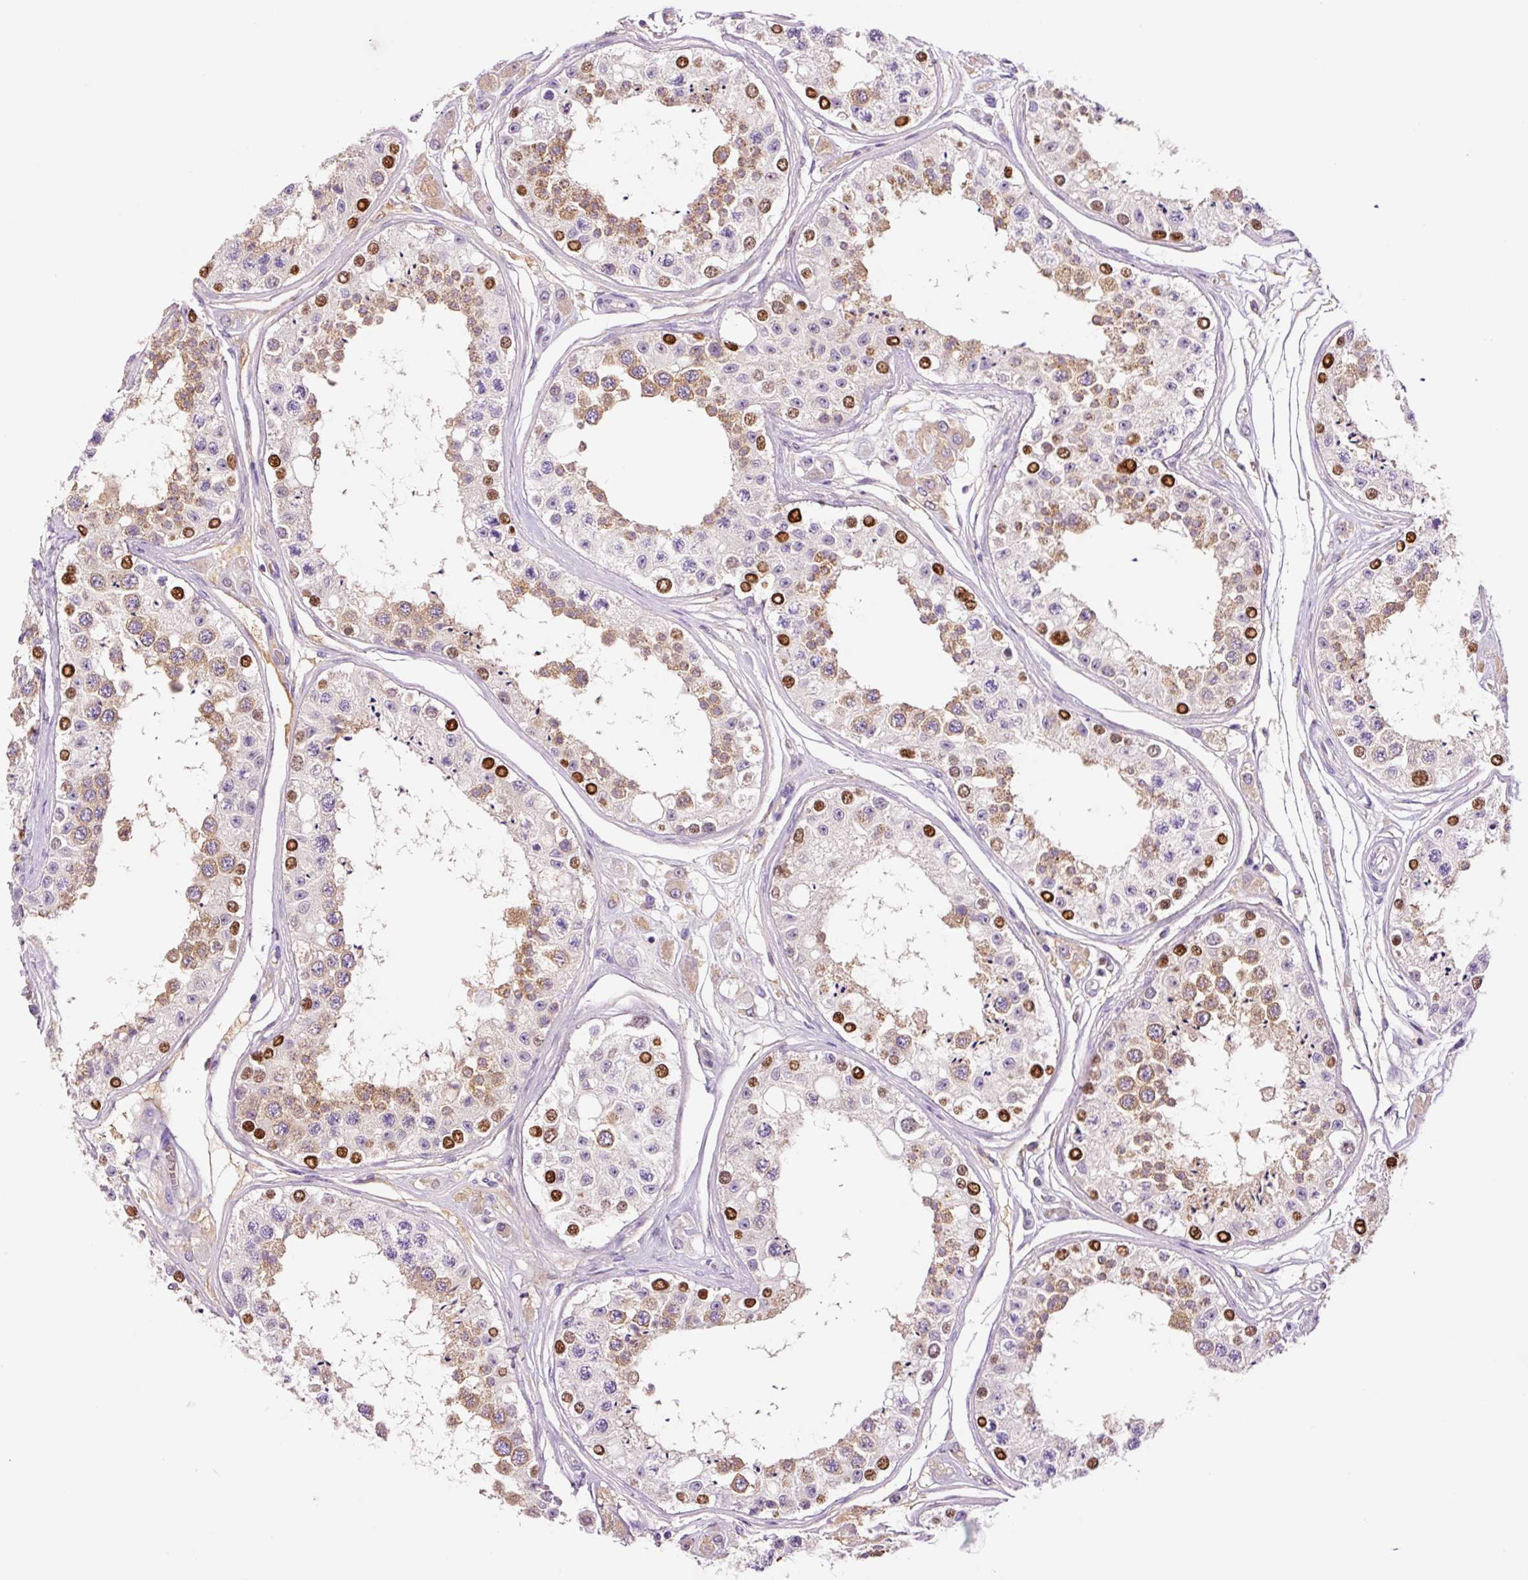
{"staining": {"intensity": "strong", "quantity": "25%-75%", "location": "cytoplasmic/membranous,nuclear"}, "tissue": "testis", "cell_type": "Cells in seminiferous ducts", "image_type": "normal", "snomed": [{"axis": "morphology", "description": "Normal tissue, NOS"}, {"axis": "topography", "description": "Testis"}], "caption": "This histopathology image reveals IHC staining of unremarkable human testis, with high strong cytoplasmic/membranous,nuclear staining in about 25%-75% of cells in seminiferous ducts.", "gene": "DPPA4", "patient": {"sex": "male", "age": 25}}